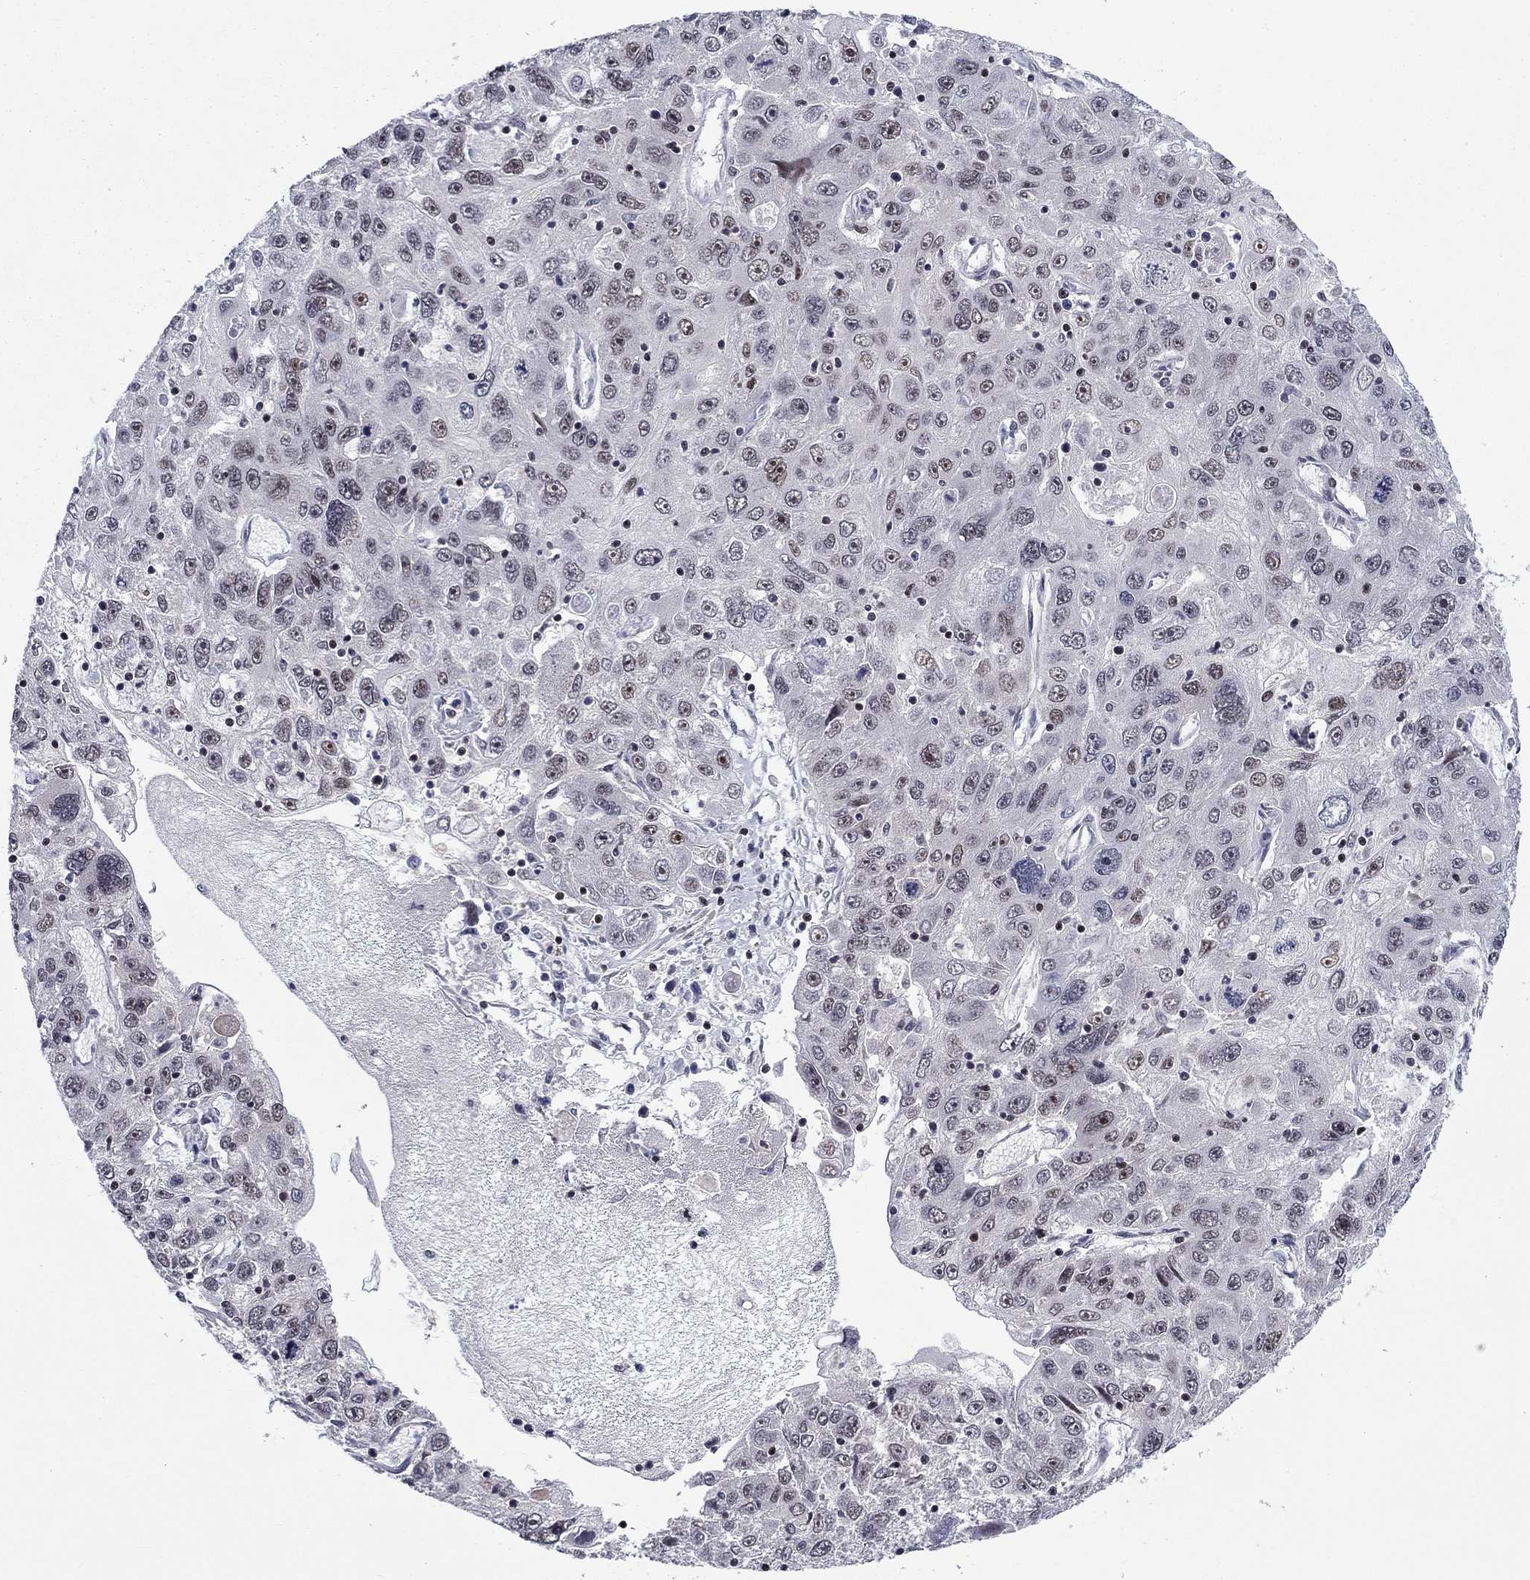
{"staining": {"intensity": "weak", "quantity": "<25%", "location": "nuclear"}, "tissue": "stomach cancer", "cell_type": "Tumor cells", "image_type": "cancer", "snomed": [{"axis": "morphology", "description": "Adenocarcinoma, NOS"}, {"axis": "topography", "description": "Stomach"}], "caption": "High magnification brightfield microscopy of stomach adenocarcinoma stained with DAB (brown) and counterstained with hematoxylin (blue): tumor cells show no significant expression.", "gene": "RPRD1B", "patient": {"sex": "male", "age": 56}}